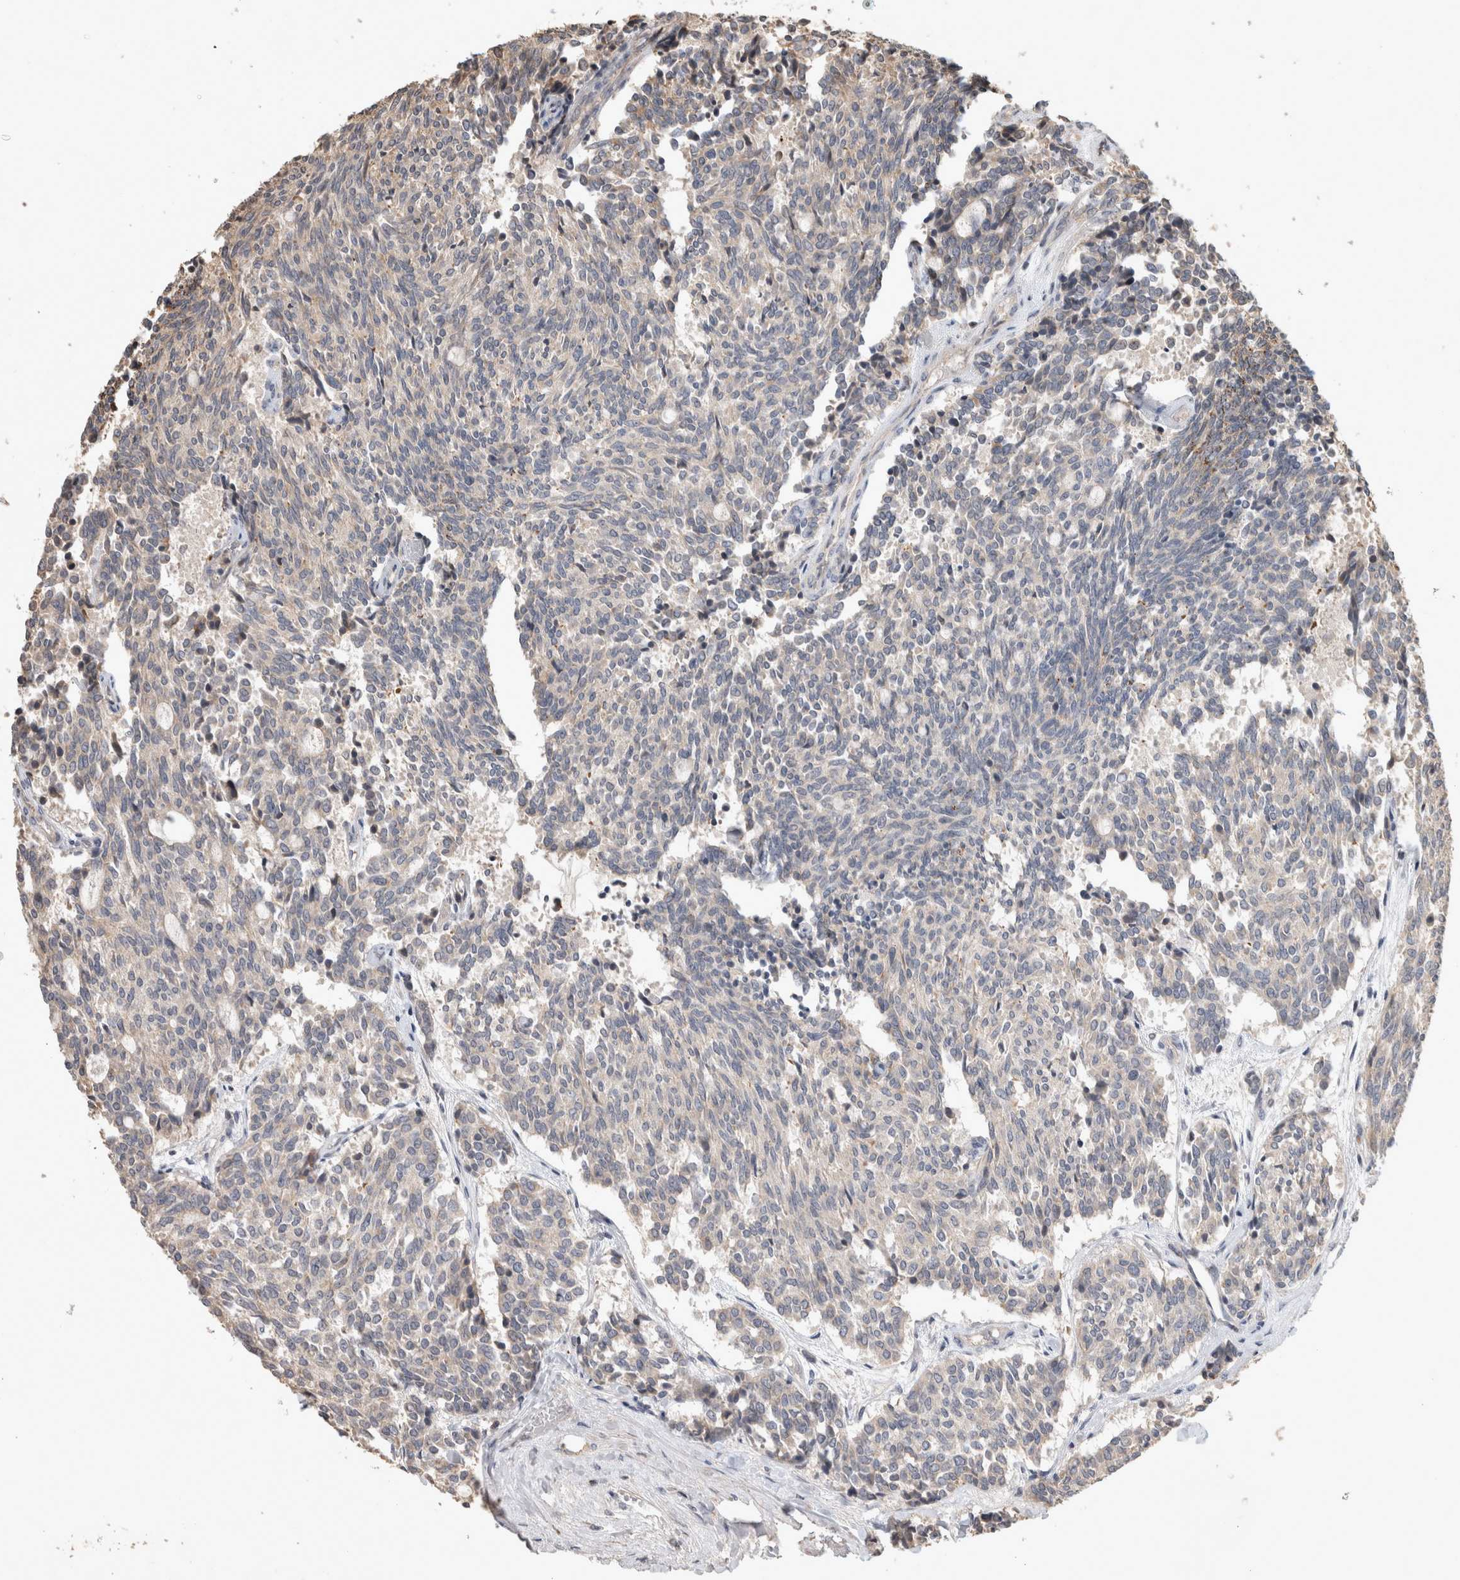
{"staining": {"intensity": "negative", "quantity": "none", "location": "none"}, "tissue": "carcinoid", "cell_type": "Tumor cells", "image_type": "cancer", "snomed": [{"axis": "morphology", "description": "Carcinoid, malignant, NOS"}, {"axis": "topography", "description": "Pancreas"}], "caption": "IHC photomicrograph of malignant carcinoid stained for a protein (brown), which displays no expression in tumor cells. (IHC, brightfield microscopy, high magnification).", "gene": "SERAC1", "patient": {"sex": "female", "age": 54}}